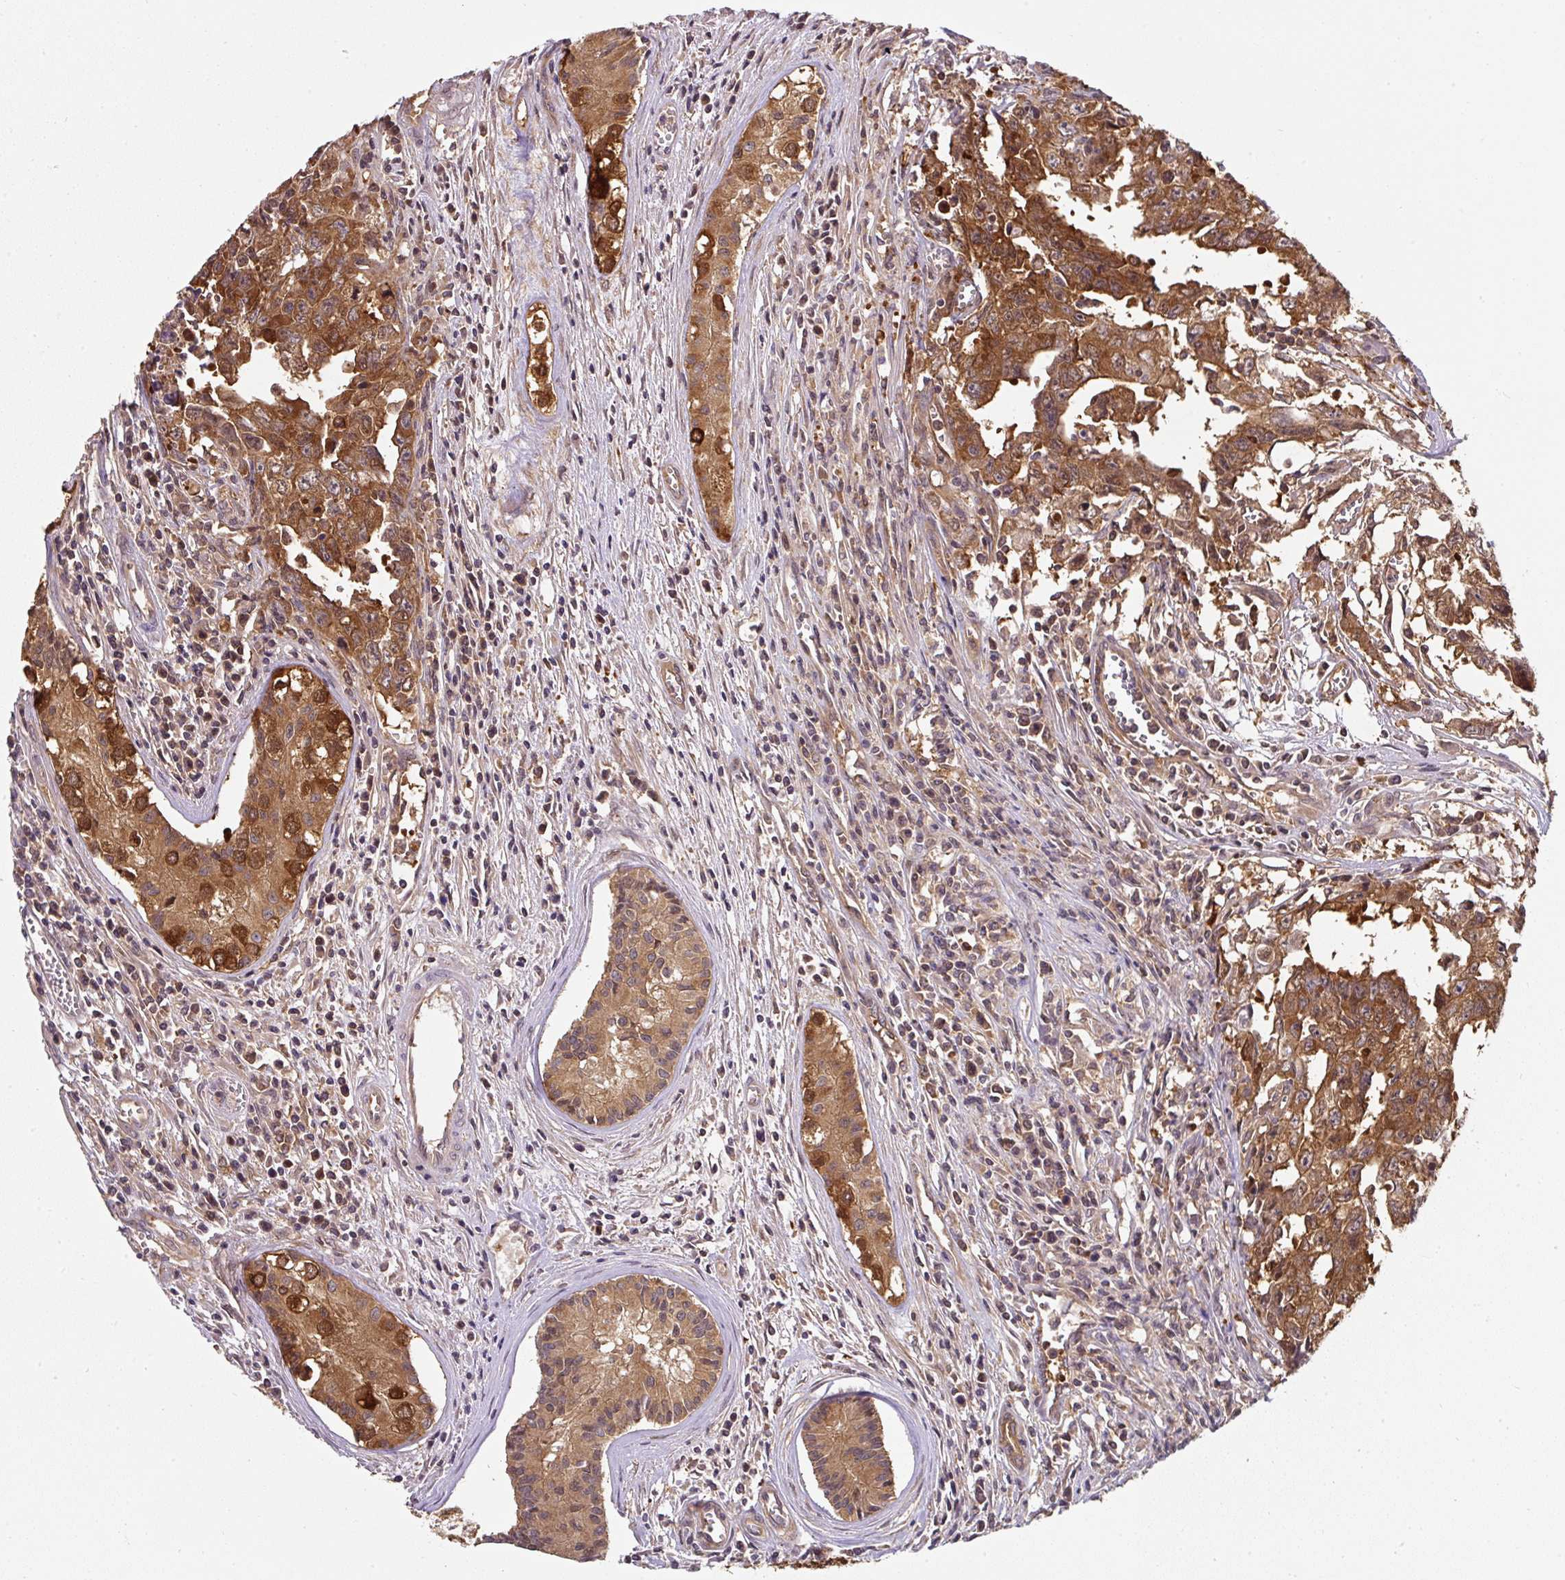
{"staining": {"intensity": "strong", "quantity": "25%-75%", "location": "cytoplasmic/membranous,nuclear"}, "tissue": "testis cancer", "cell_type": "Tumor cells", "image_type": "cancer", "snomed": [{"axis": "morphology", "description": "Carcinoma, Embryonal, NOS"}, {"axis": "topography", "description": "Testis"}], "caption": "Embryonal carcinoma (testis) tissue reveals strong cytoplasmic/membranous and nuclear staining in about 25%-75% of tumor cells (brown staining indicates protein expression, while blue staining denotes nuclei).", "gene": "ST13", "patient": {"sex": "male", "age": 24}}